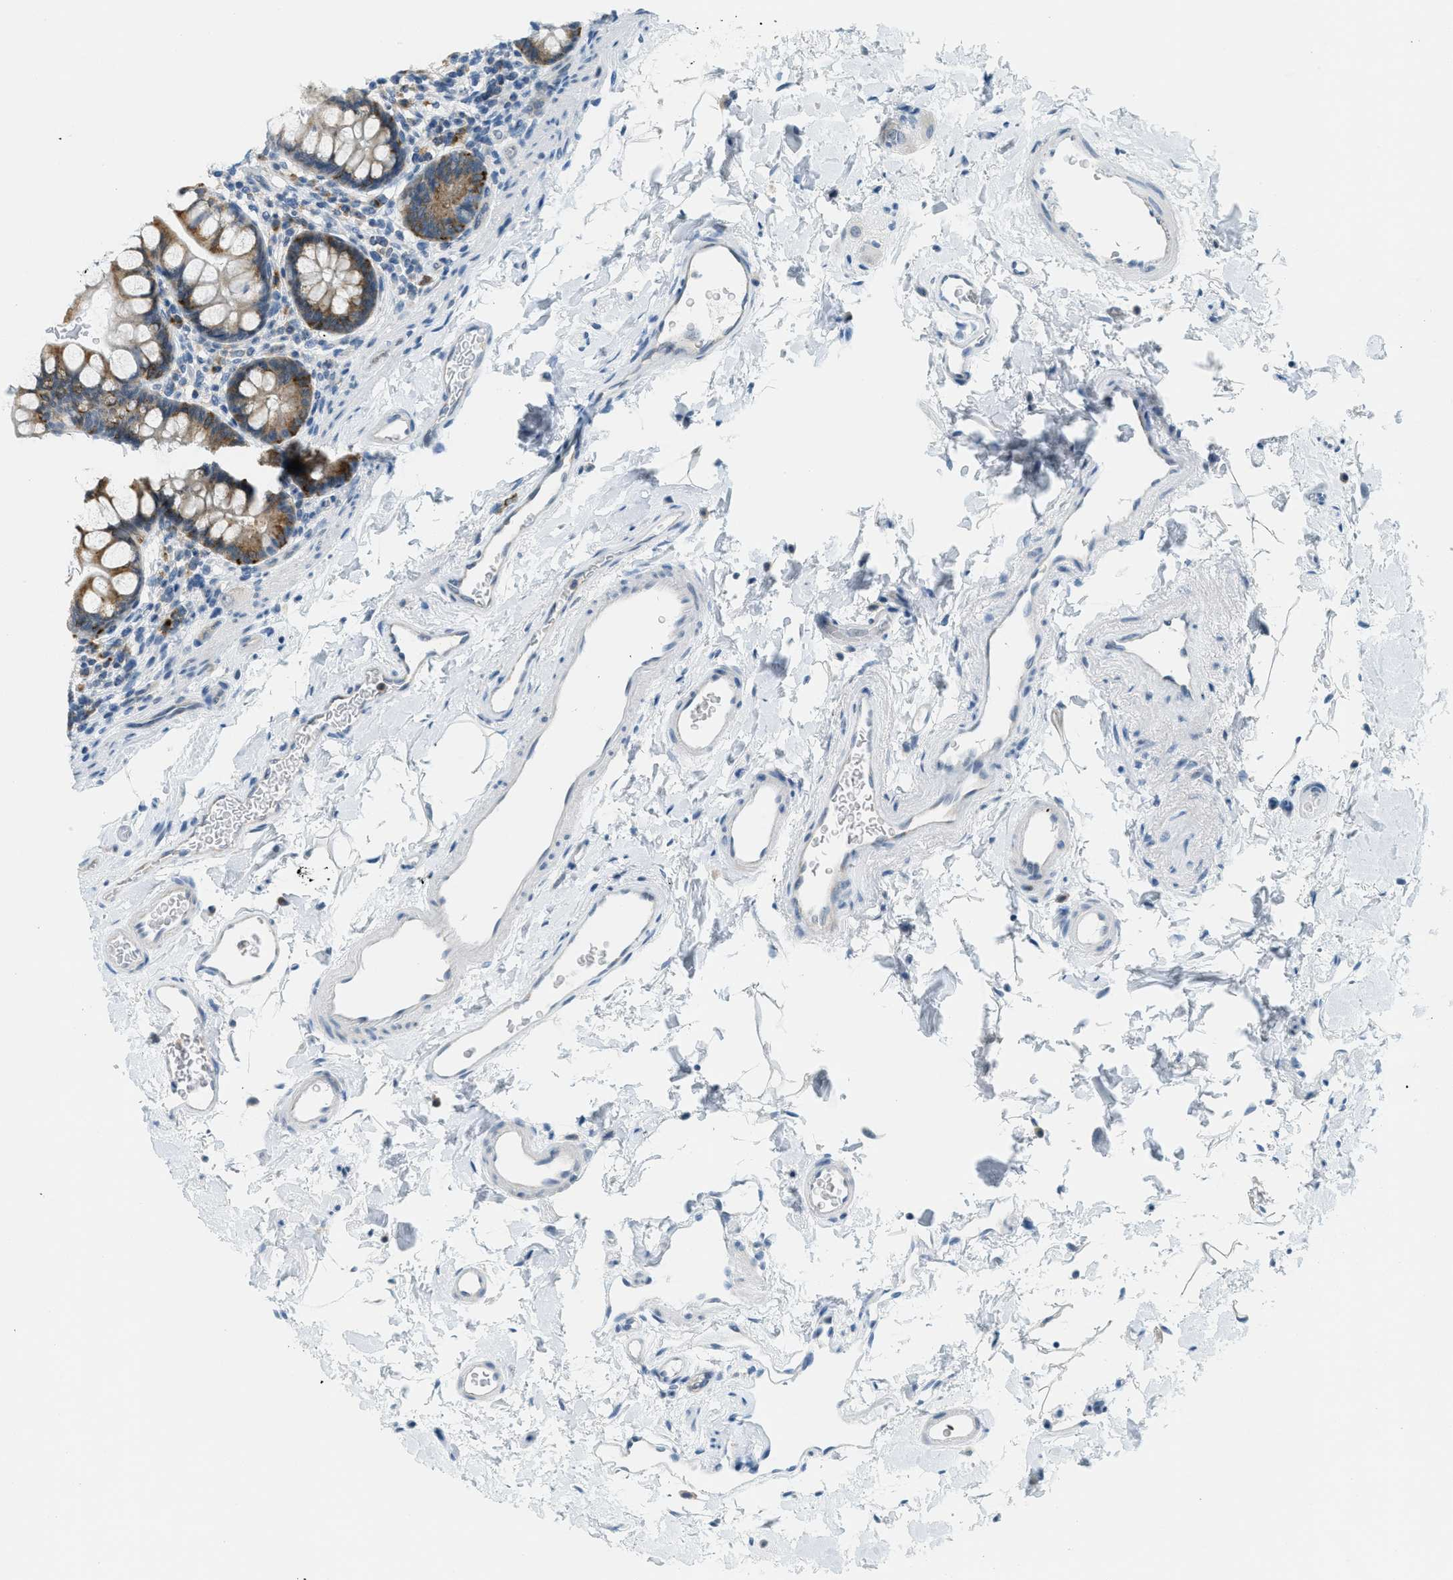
{"staining": {"intensity": "moderate", "quantity": ">75%", "location": "cytoplasmic/membranous"}, "tissue": "small intestine", "cell_type": "Glandular cells", "image_type": "normal", "snomed": [{"axis": "morphology", "description": "Normal tissue, NOS"}, {"axis": "topography", "description": "Small intestine"}], "caption": "Protein staining by IHC reveals moderate cytoplasmic/membranous staining in about >75% of glandular cells in unremarkable small intestine. (DAB (3,3'-diaminobenzidine) = brown stain, brightfield microscopy at high magnification).", "gene": "FYN", "patient": {"sex": "female", "age": 58}}